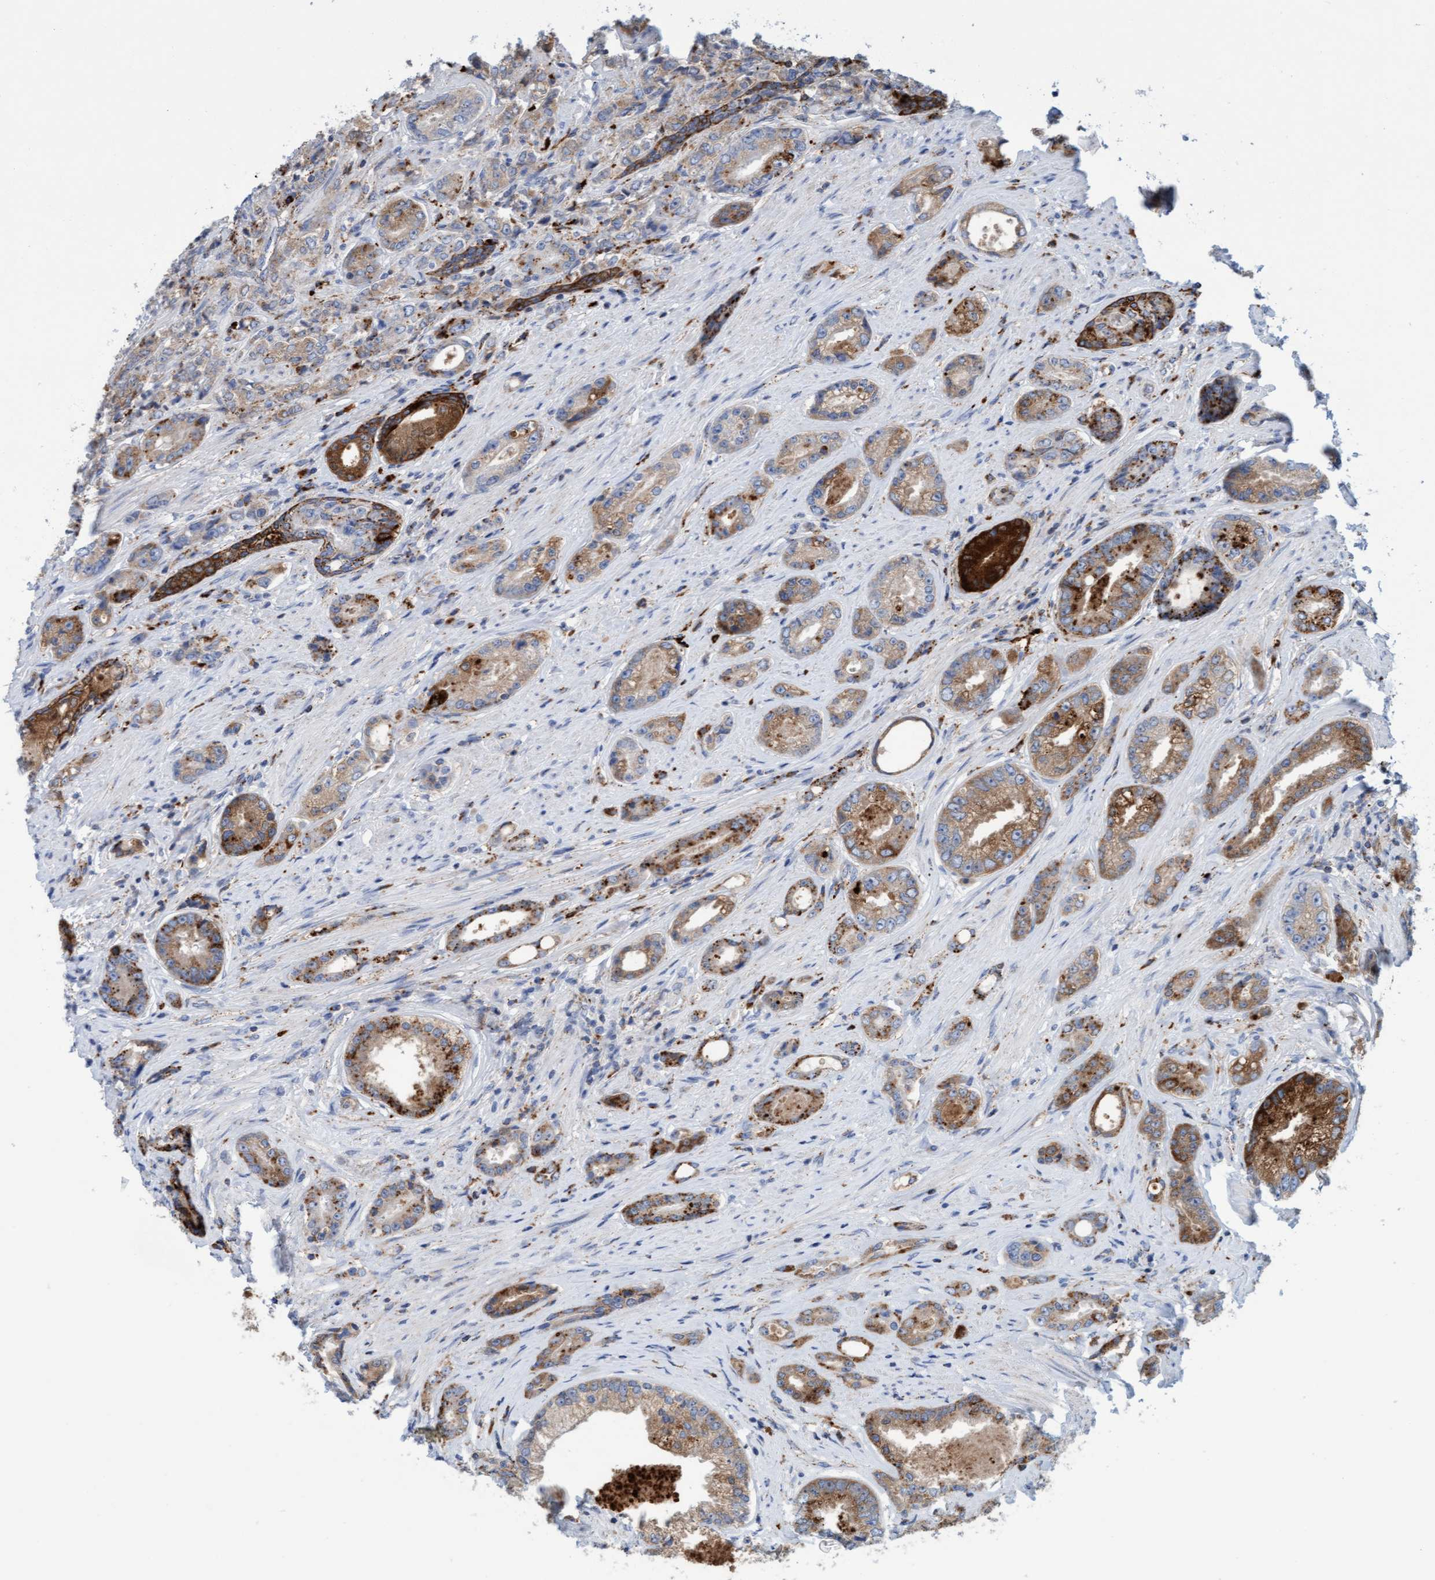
{"staining": {"intensity": "moderate", "quantity": ">75%", "location": "cytoplasmic/membranous"}, "tissue": "prostate cancer", "cell_type": "Tumor cells", "image_type": "cancer", "snomed": [{"axis": "morphology", "description": "Adenocarcinoma, High grade"}, {"axis": "topography", "description": "Prostate"}], "caption": "Protein expression analysis of prostate cancer (adenocarcinoma (high-grade)) demonstrates moderate cytoplasmic/membranous staining in about >75% of tumor cells.", "gene": "SGSH", "patient": {"sex": "male", "age": 61}}